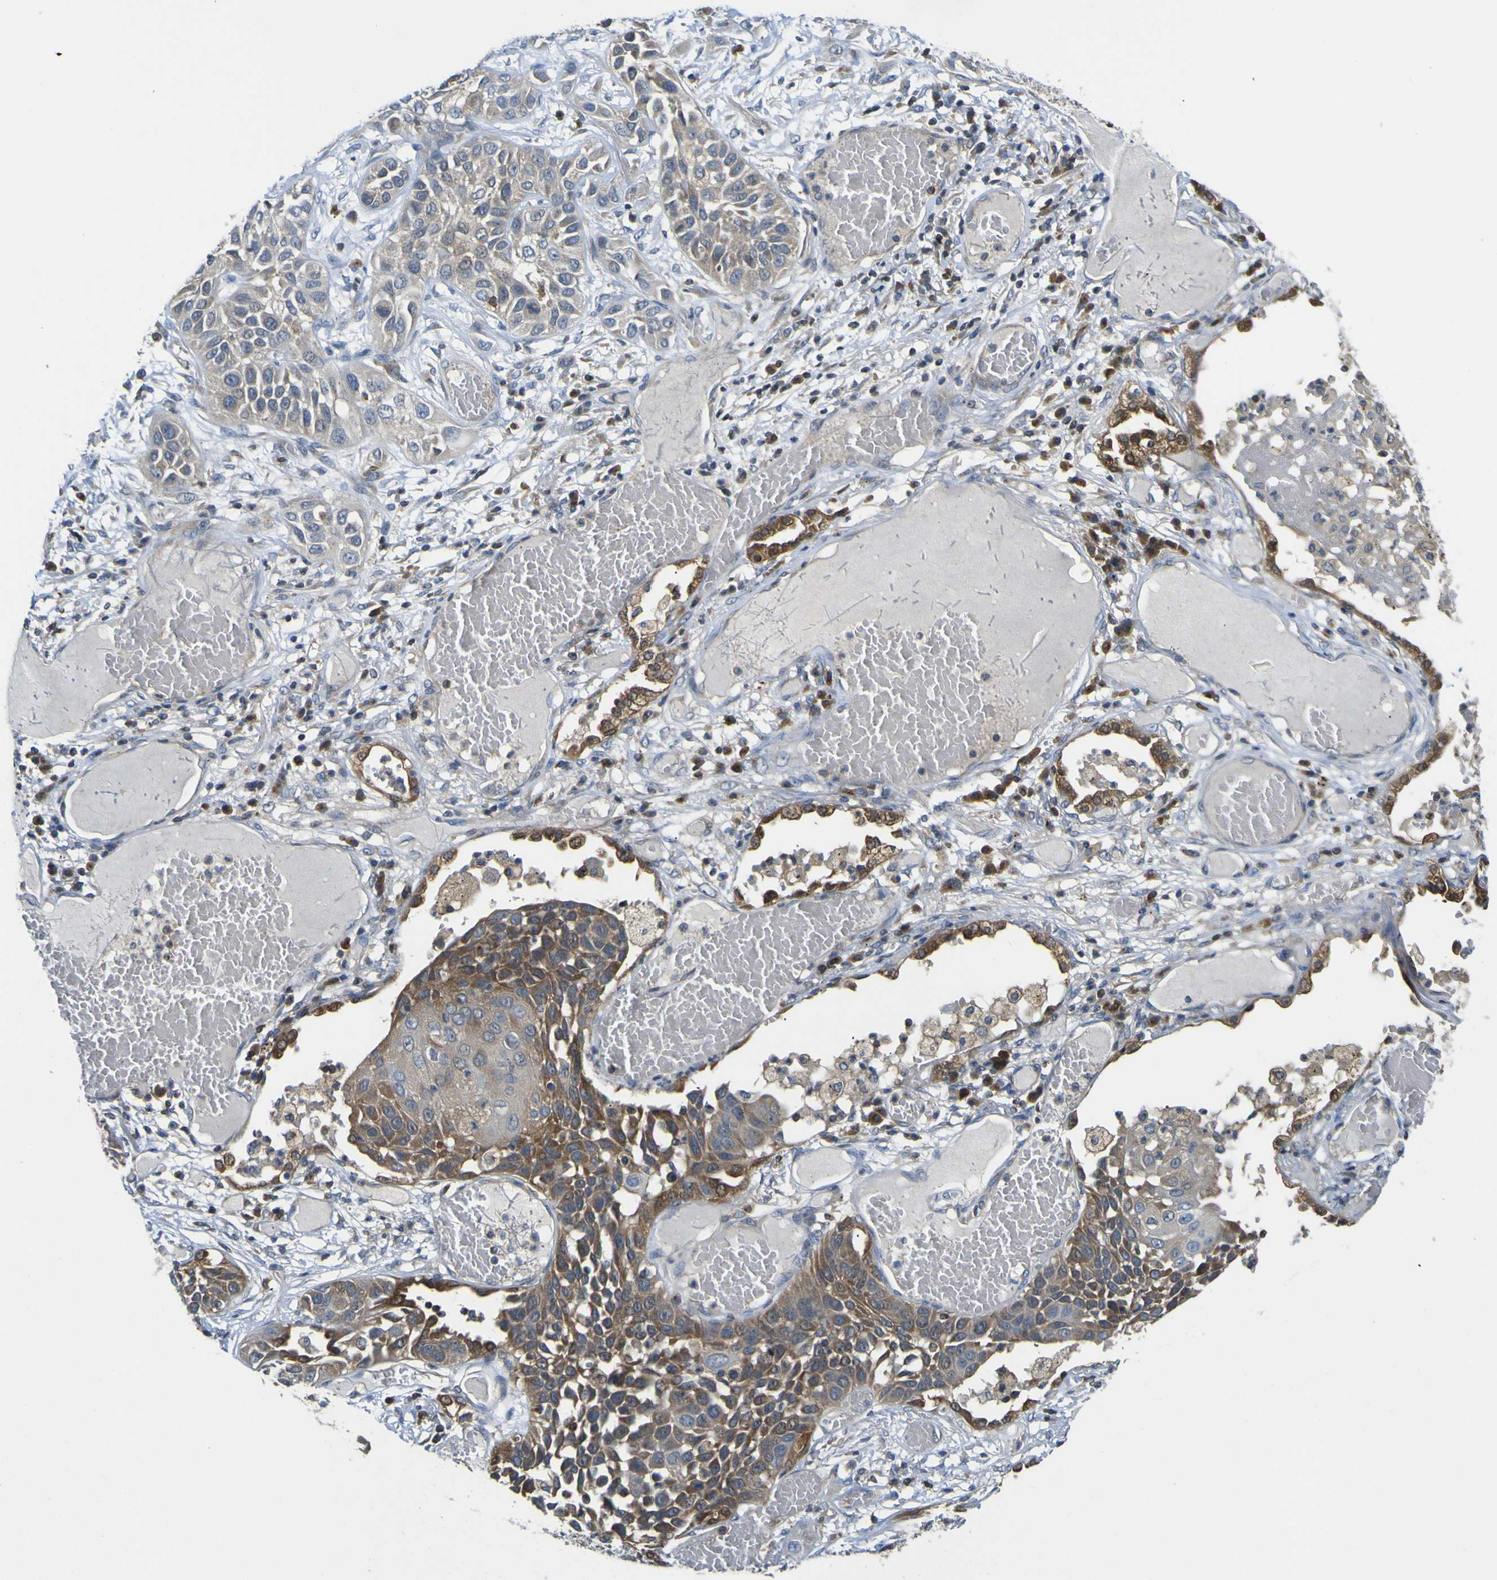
{"staining": {"intensity": "moderate", "quantity": "25%-75%", "location": "cytoplasmic/membranous"}, "tissue": "lung cancer", "cell_type": "Tumor cells", "image_type": "cancer", "snomed": [{"axis": "morphology", "description": "Squamous cell carcinoma, NOS"}, {"axis": "topography", "description": "Lung"}], "caption": "Immunohistochemistry photomicrograph of neoplastic tissue: human squamous cell carcinoma (lung) stained using immunohistochemistry (IHC) reveals medium levels of moderate protein expression localized specifically in the cytoplasmic/membranous of tumor cells, appearing as a cytoplasmic/membranous brown color.", "gene": "EML2", "patient": {"sex": "male", "age": 71}}